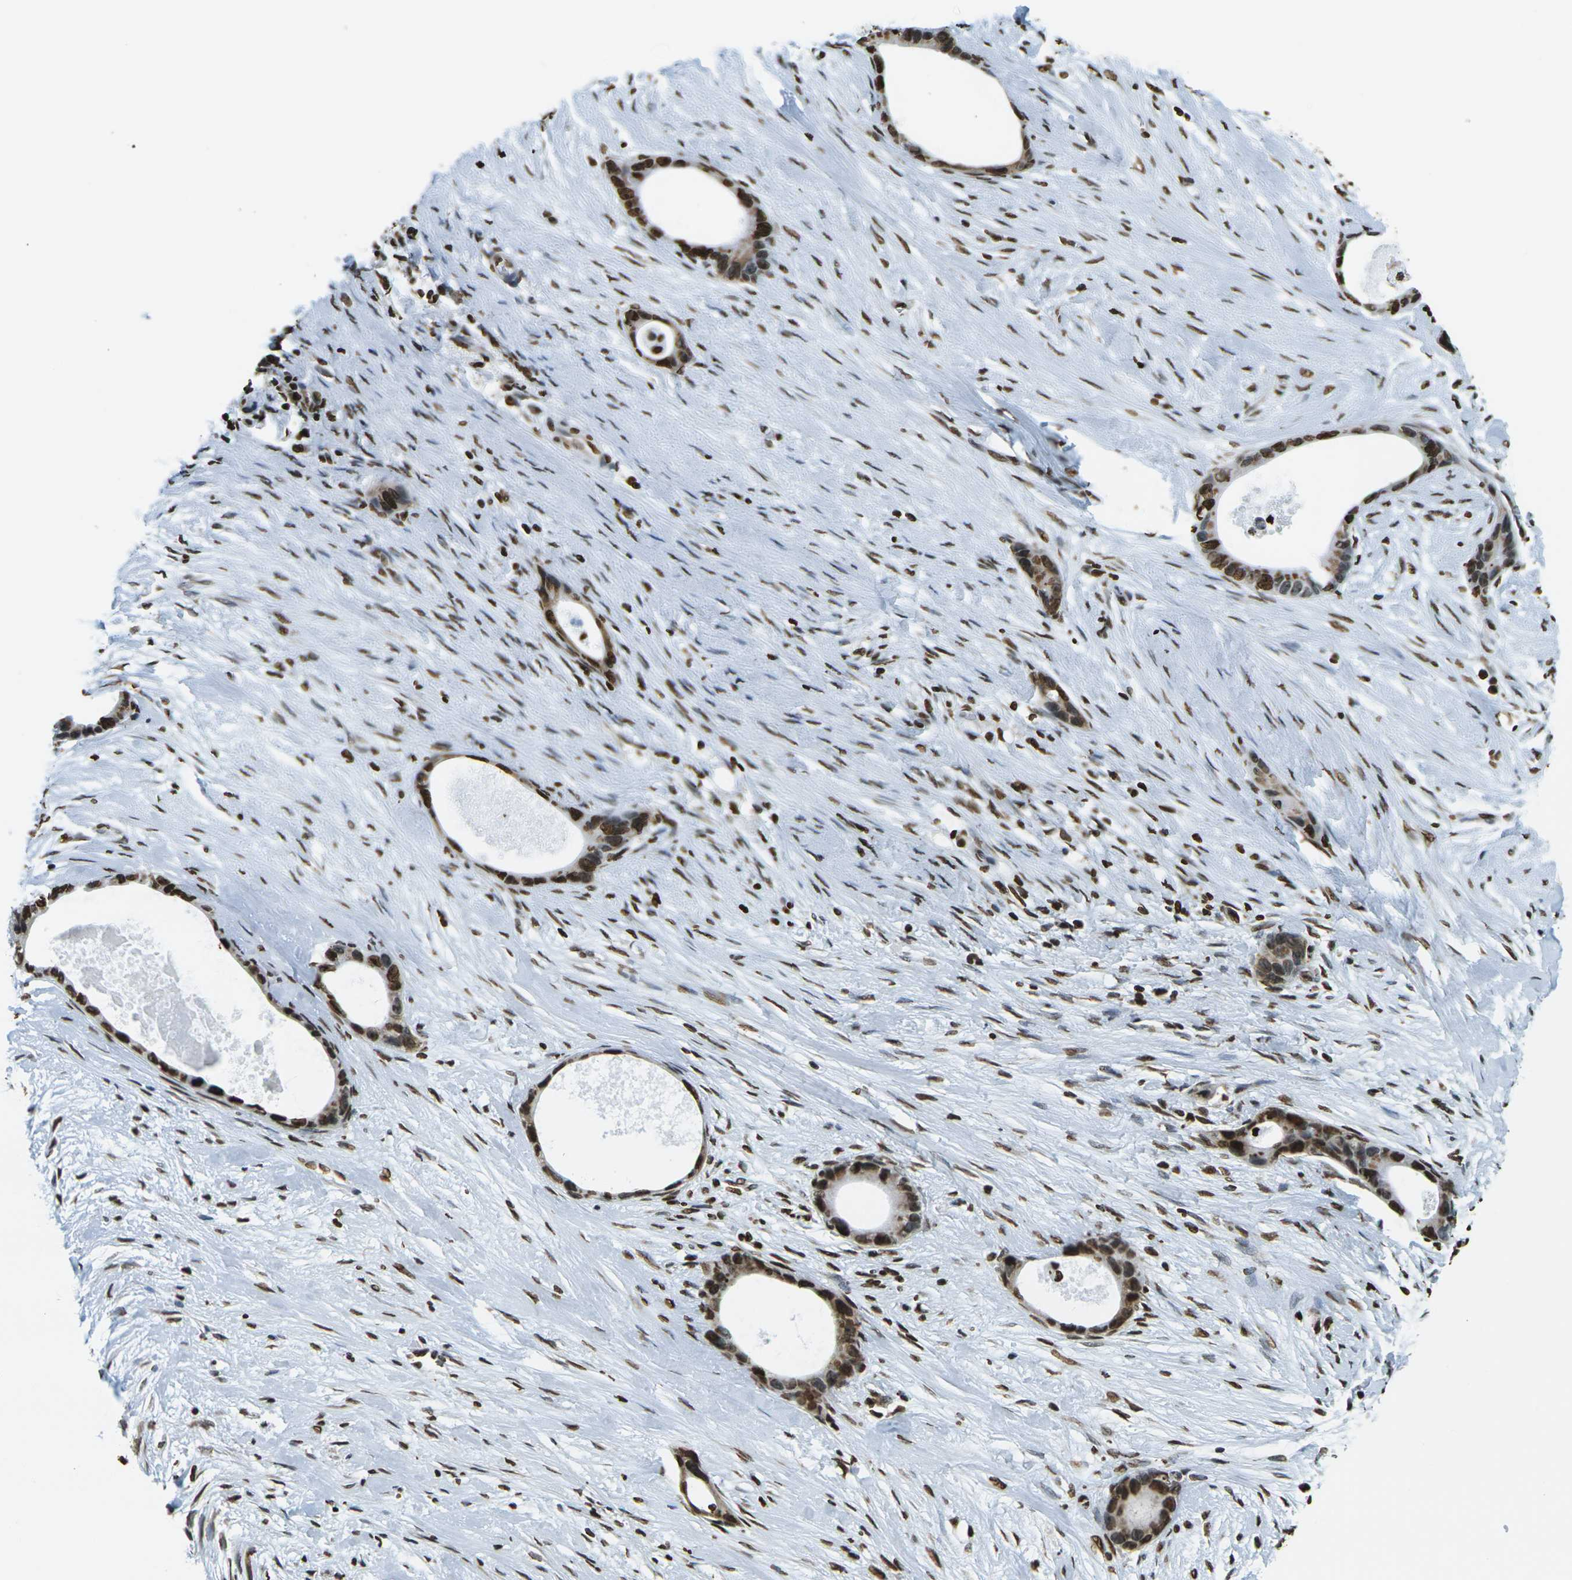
{"staining": {"intensity": "strong", "quantity": ">75%", "location": "nuclear"}, "tissue": "liver cancer", "cell_type": "Tumor cells", "image_type": "cancer", "snomed": [{"axis": "morphology", "description": "Cholangiocarcinoma"}, {"axis": "topography", "description": "Liver"}], "caption": "A high-resolution micrograph shows IHC staining of liver cancer, which exhibits strong nuclear positivity in about >75% of tumor cells. (IHC, brightfield microscopy, high magnification).", "gene": "H1-2", "patient": {"sex": "female", "age": 55}}